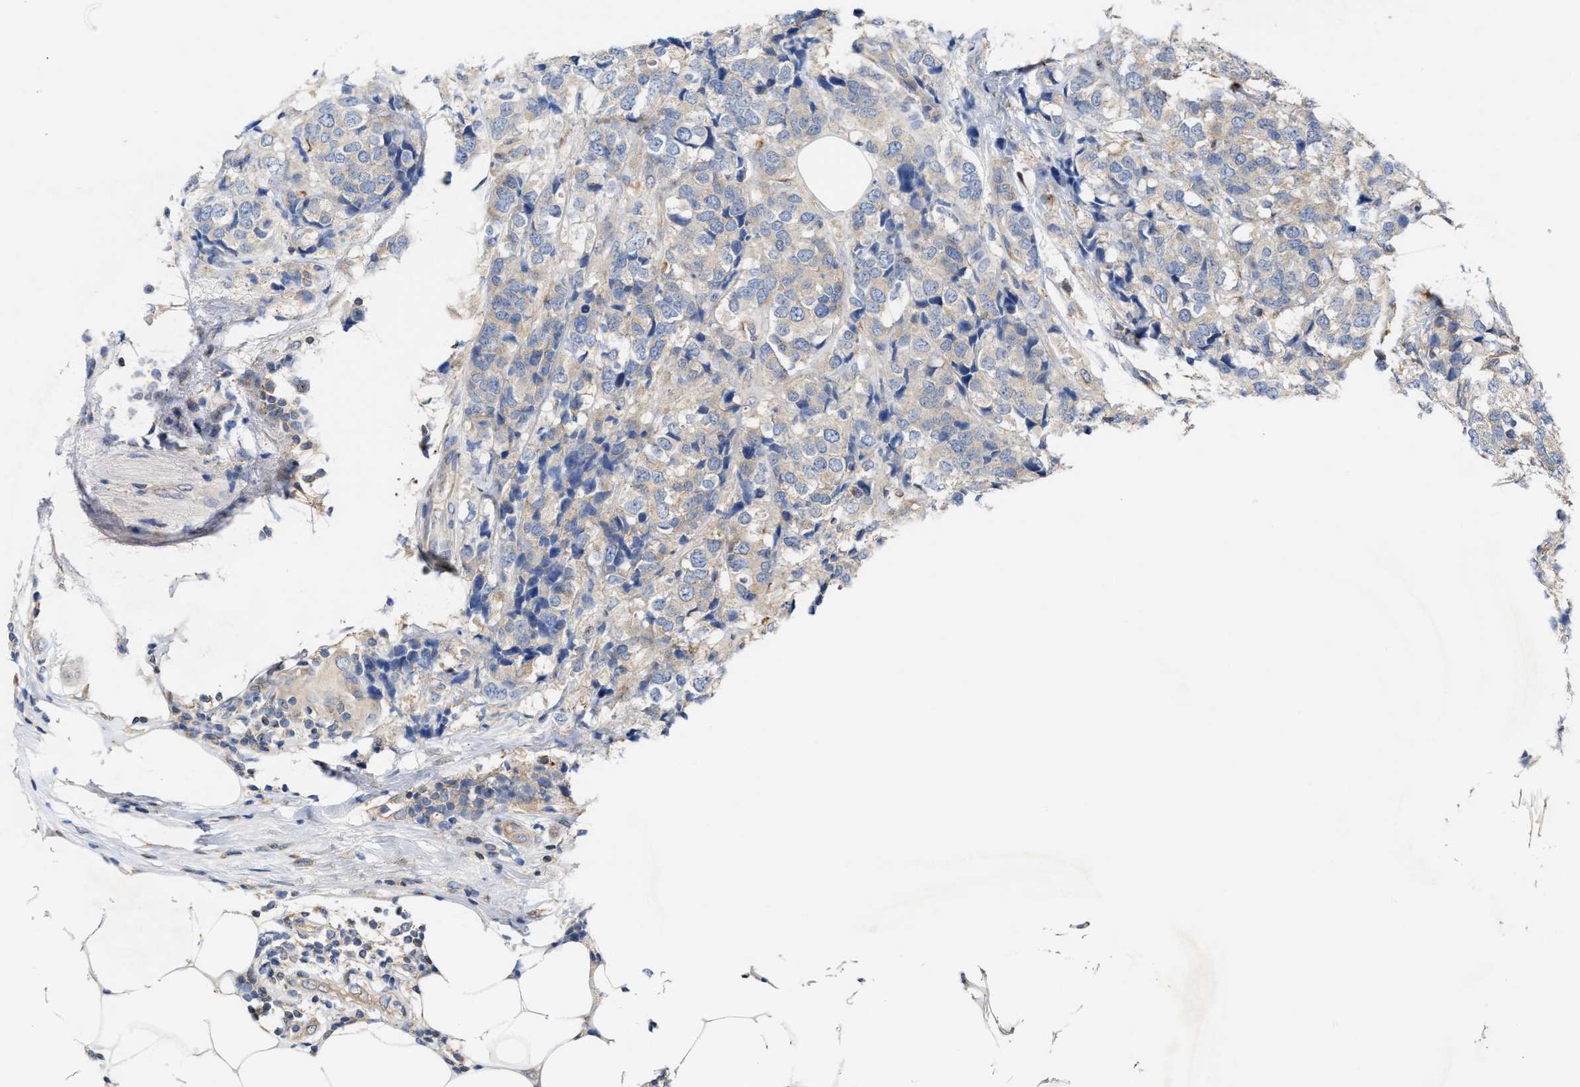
{"staining": {"intensity": "weak", "quantity": "<25%", "location": "cytoplasmic/membranous"}, "tissue": "breast cancer", "cell_type": "Tumor cells", "image_type": "cancer", "snomed": [{"axis": "morphology", "description": "Lobular carcinoma"}, {"axis": "topography", "description": "Breast"}], "caption": "Breast cancer stained for a protein using IHC exhibits no staining tumor cells.", "gene": "BBLN", "patient": {"sex": "female", "age": 59}}